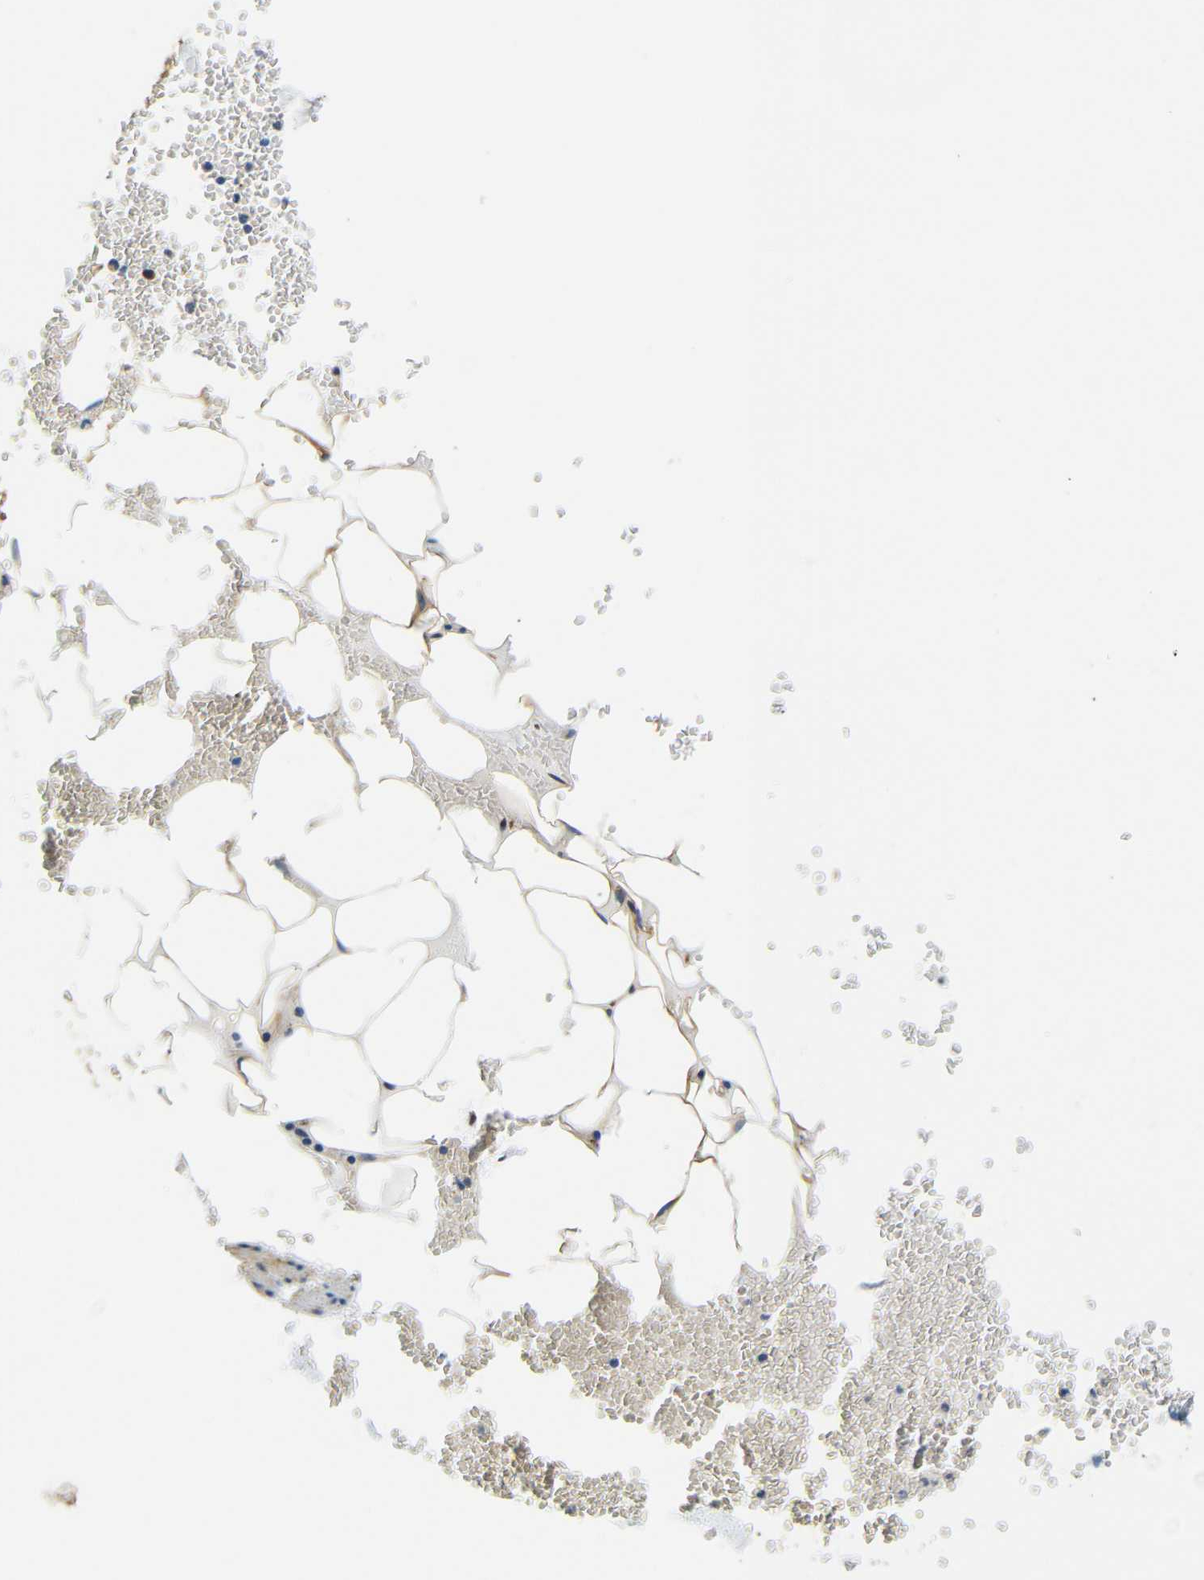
{"staining": {"intensity": "moderate", "quantity": ">75%", "location": "cytoplasmic/membranous"}, "tissue": "adipose tissue", "cell_type": "Adipocytes", "image_type": "normal", "snomed": [{"axis": "morphology", "description": "Normal tissue, NOS"}, {"axis": "topography", "description": "Adipose tissue"}, {"axis": "topography", "description": "Peripheral nerve tissue"}], "caption": "Benign adipose tissue demonstrates moderate cytoplasmic/membranous positivity in about >75% of adipocytes.", "gene": "VAPB", "patient": {"sex": "male", "age": 52}}